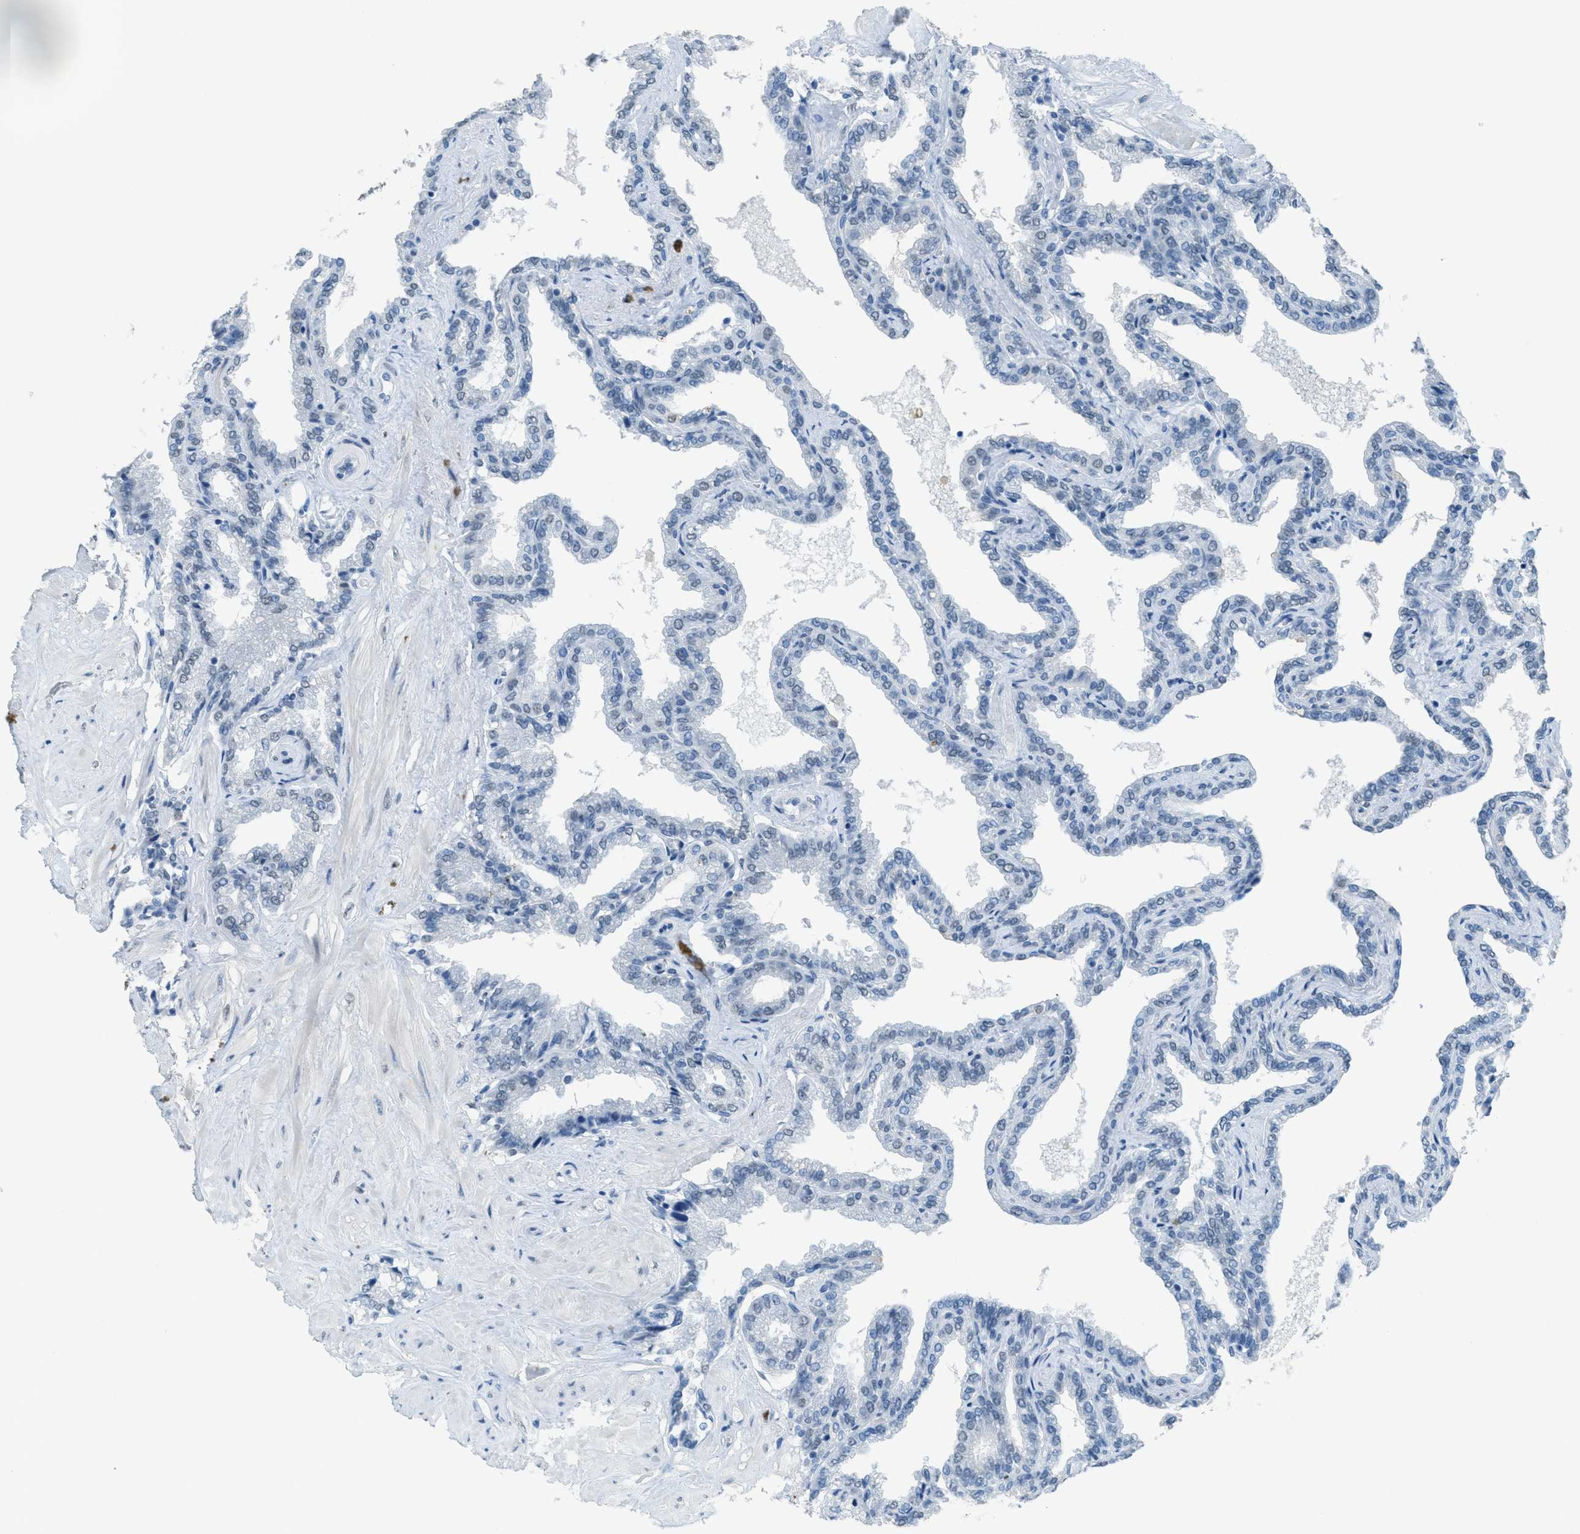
{"staining": {"intensity": "weak", "quantity": "<25%", "location": "nuclear"}, "tissue": "seminal vesicle", "cell_type": "Glandular cells", "image_type": "normal", "snomed": [{"axis": "morphology", "description": "Normal tissue, NOS"}, {"axis": "topography", "description": "Seminal veicle"}], "caption": "DAB immunohistochemical staining of benign human seminal vesicle displays no significant staining in glandular cells.", "gene": "TTC13", "patient": {"sex": "male", "age": 46}}